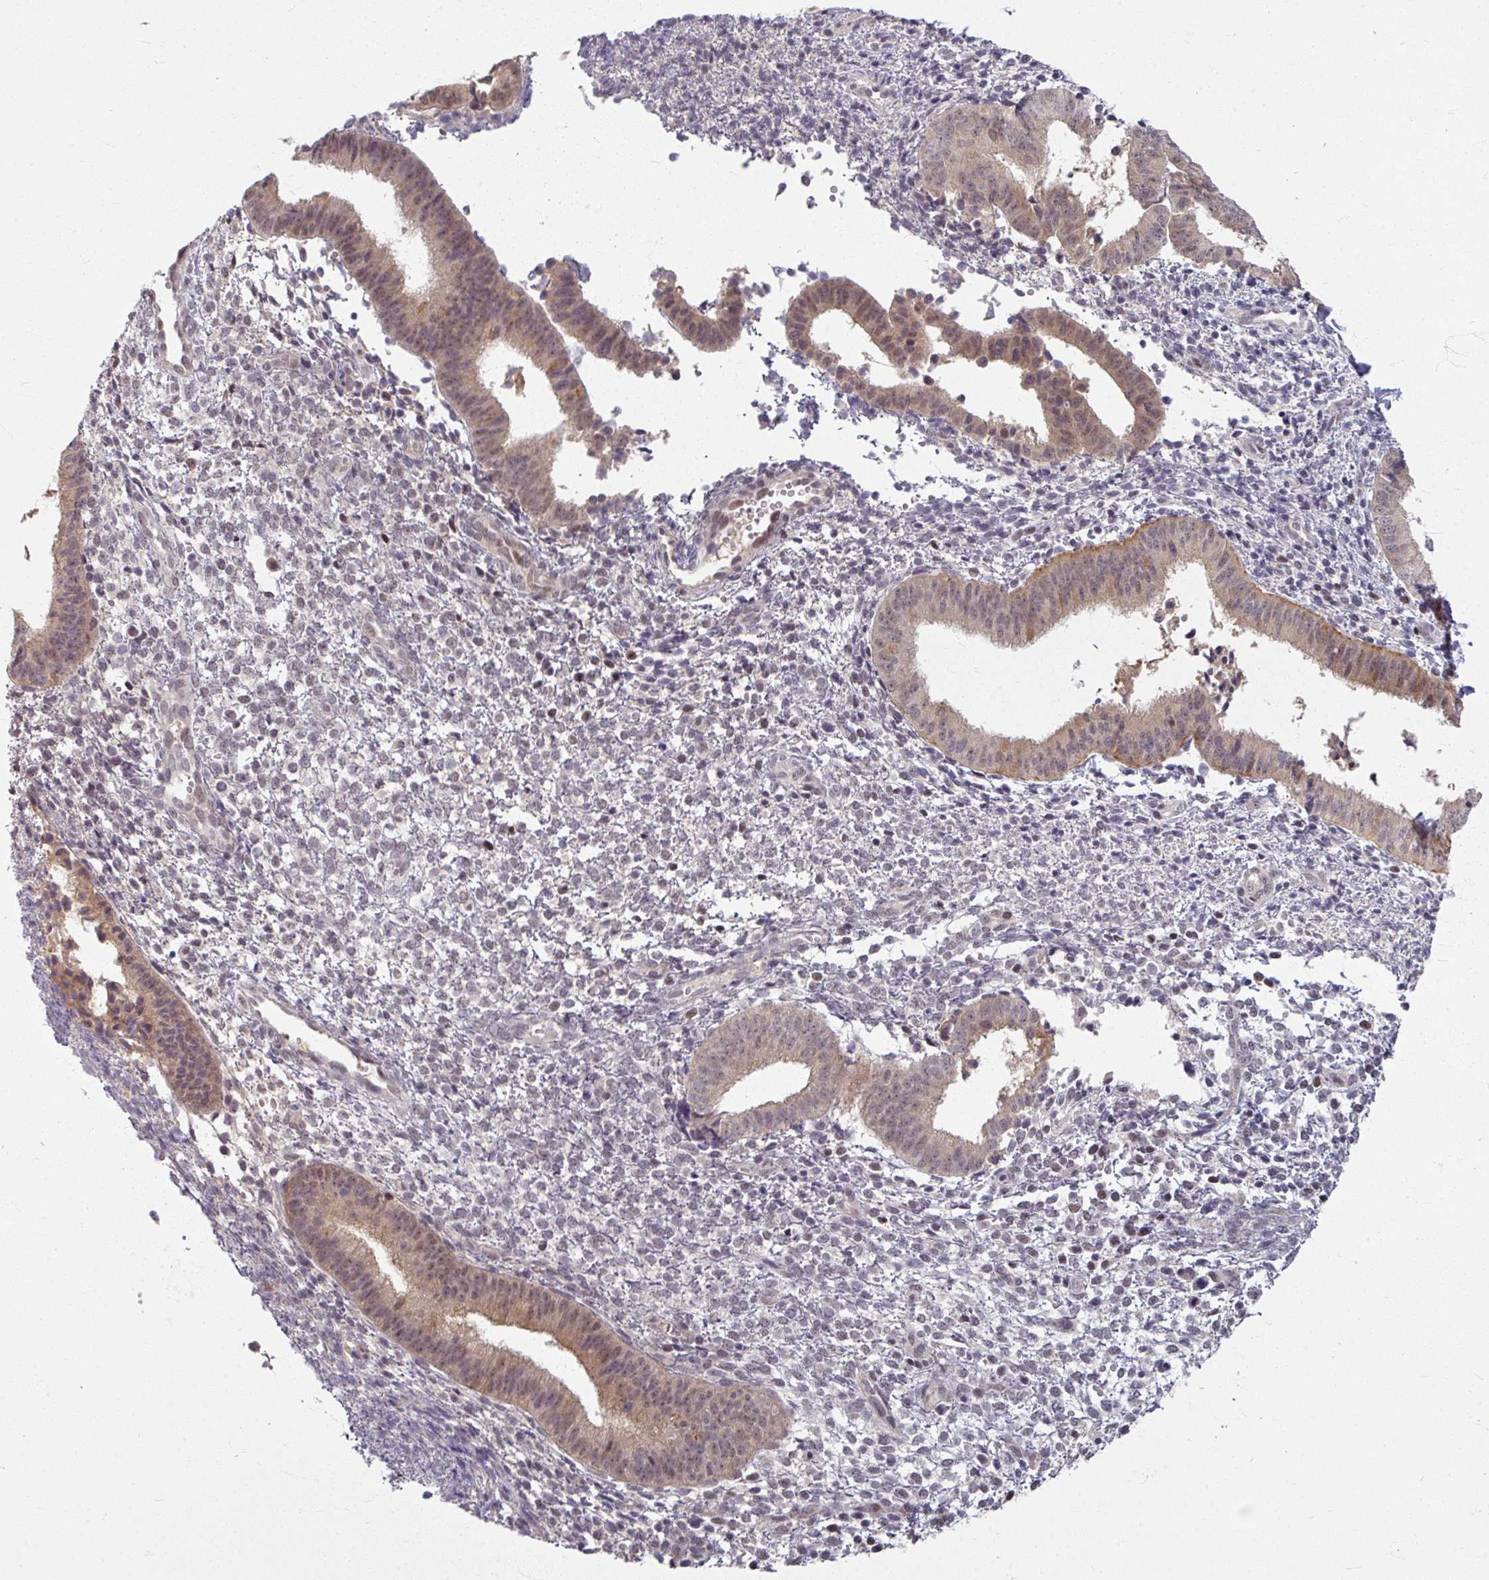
{"staining": {"intensity": "weak", "quantity": "25%-75%", "location": "cytoplasmic/membranous"}, "tissue": "endometrium", "cell_type": "Cells in endometrial stroma", "image_type": "normal", "snomed": [{"axis": "morphology", "description": "Normal tissue, NOS"}, {"axis": "topography", "description": "Endometrium"}], "caption": "Protein staining of benign endometrium reveals weak cytoplasmic/membranous expression in about 25%-75% of cells in endometrial stroma.", "gene": "KLC3", "patient": {"sex": "female", "age": 49}}